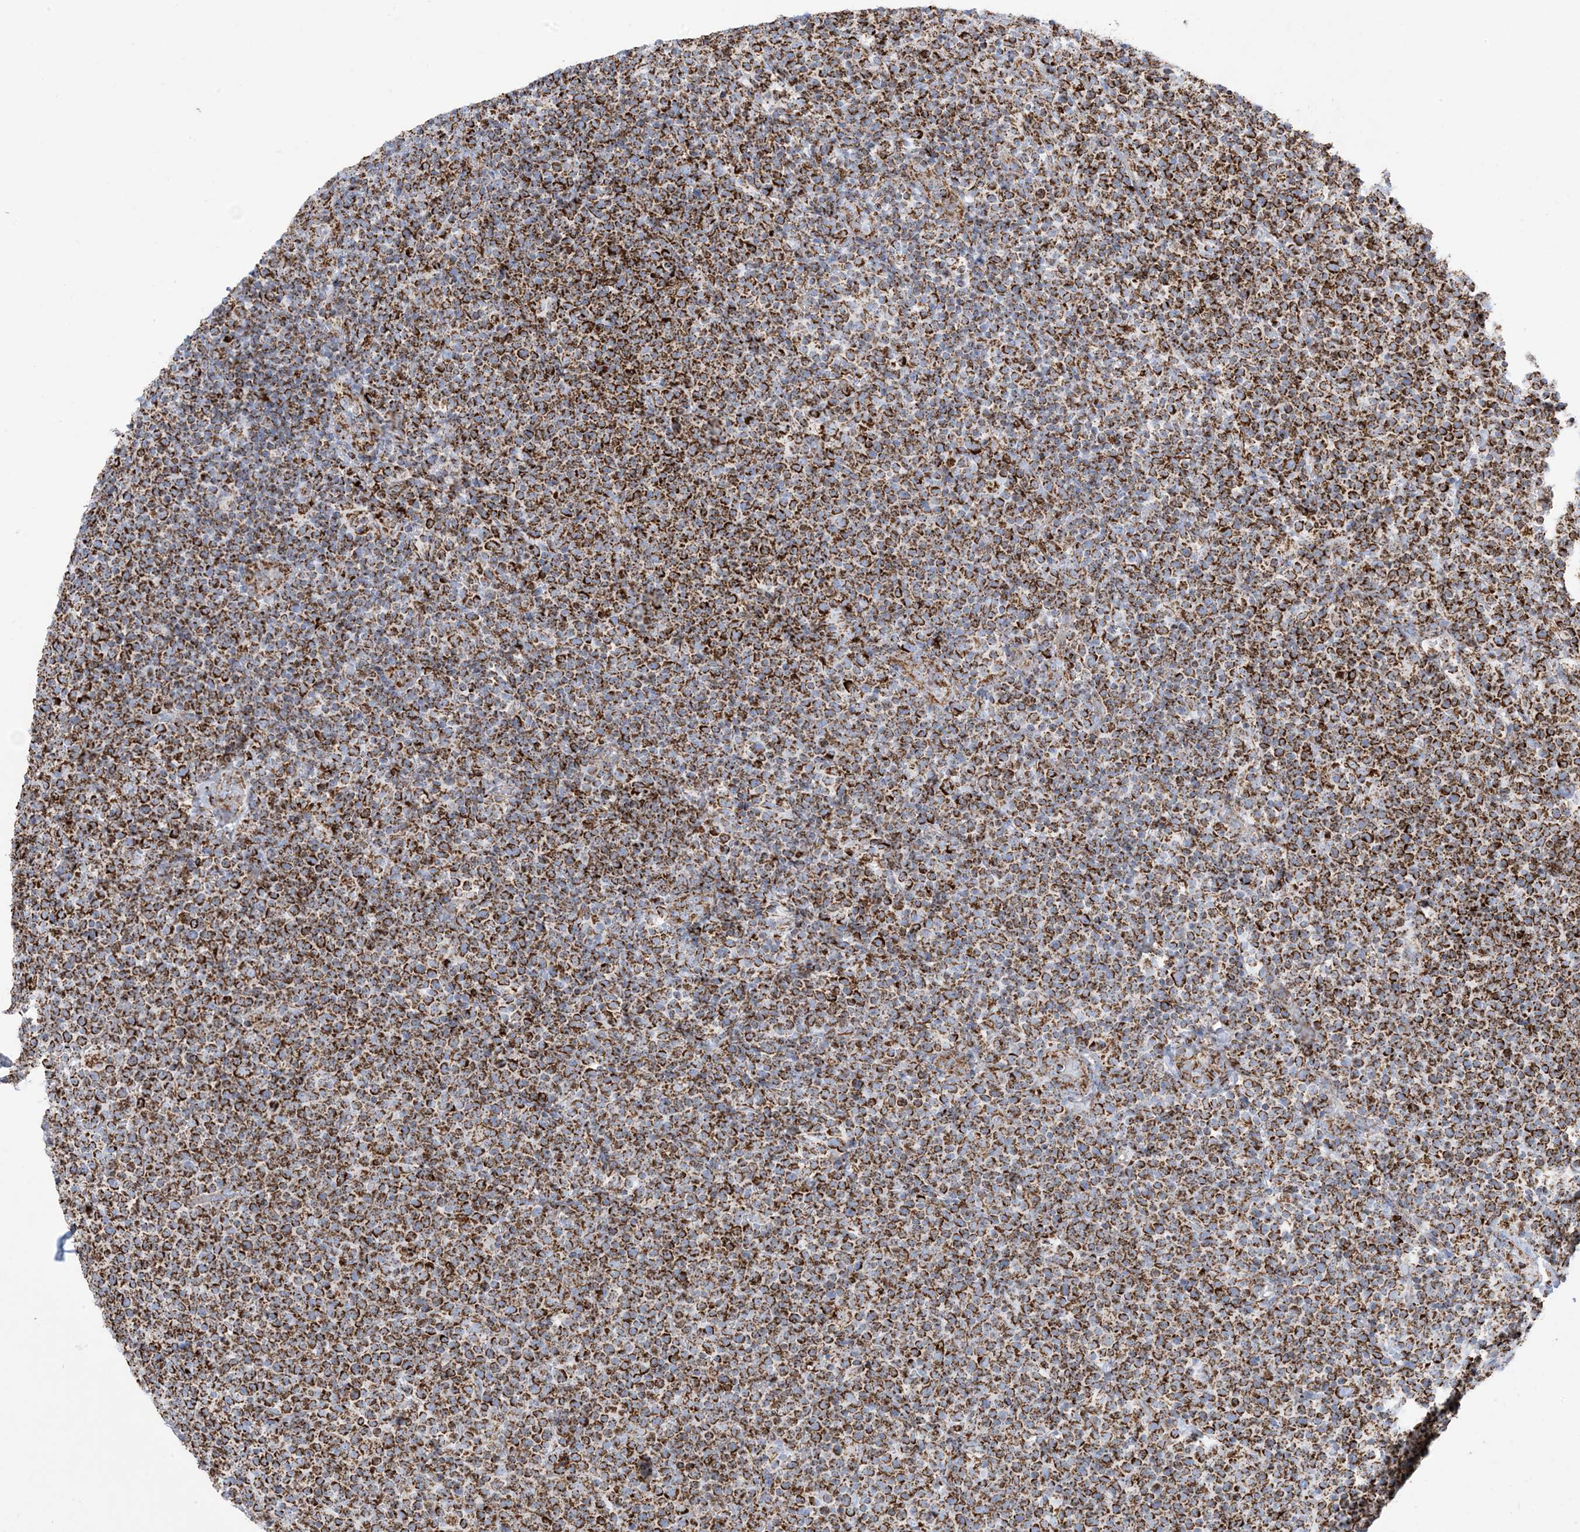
{"staining": {"intensity": "strong", "quantity": ">75%", "location": "cytoplasmic/membranous"}, "tissue": "lymphoma", "cell_type": "Tumor cells", "image_type": "cancer", "snomed": [{"axis": "morphology", "description": "Malignant lymphoma, non-Hodgkin's type, High grade"}, {"axis": "topography", "description": "Lymph node"}], "caption": "About >75% of tumor cells in human high-grade malignant lymphoma, non-Hodgkin's type demonstrate strong cytoplasmic/membranous protein positivity as visualized by brown immunohistochemical staining.", "gene": "SAMM50", "patient": {"sex": "male", "age": 61}}